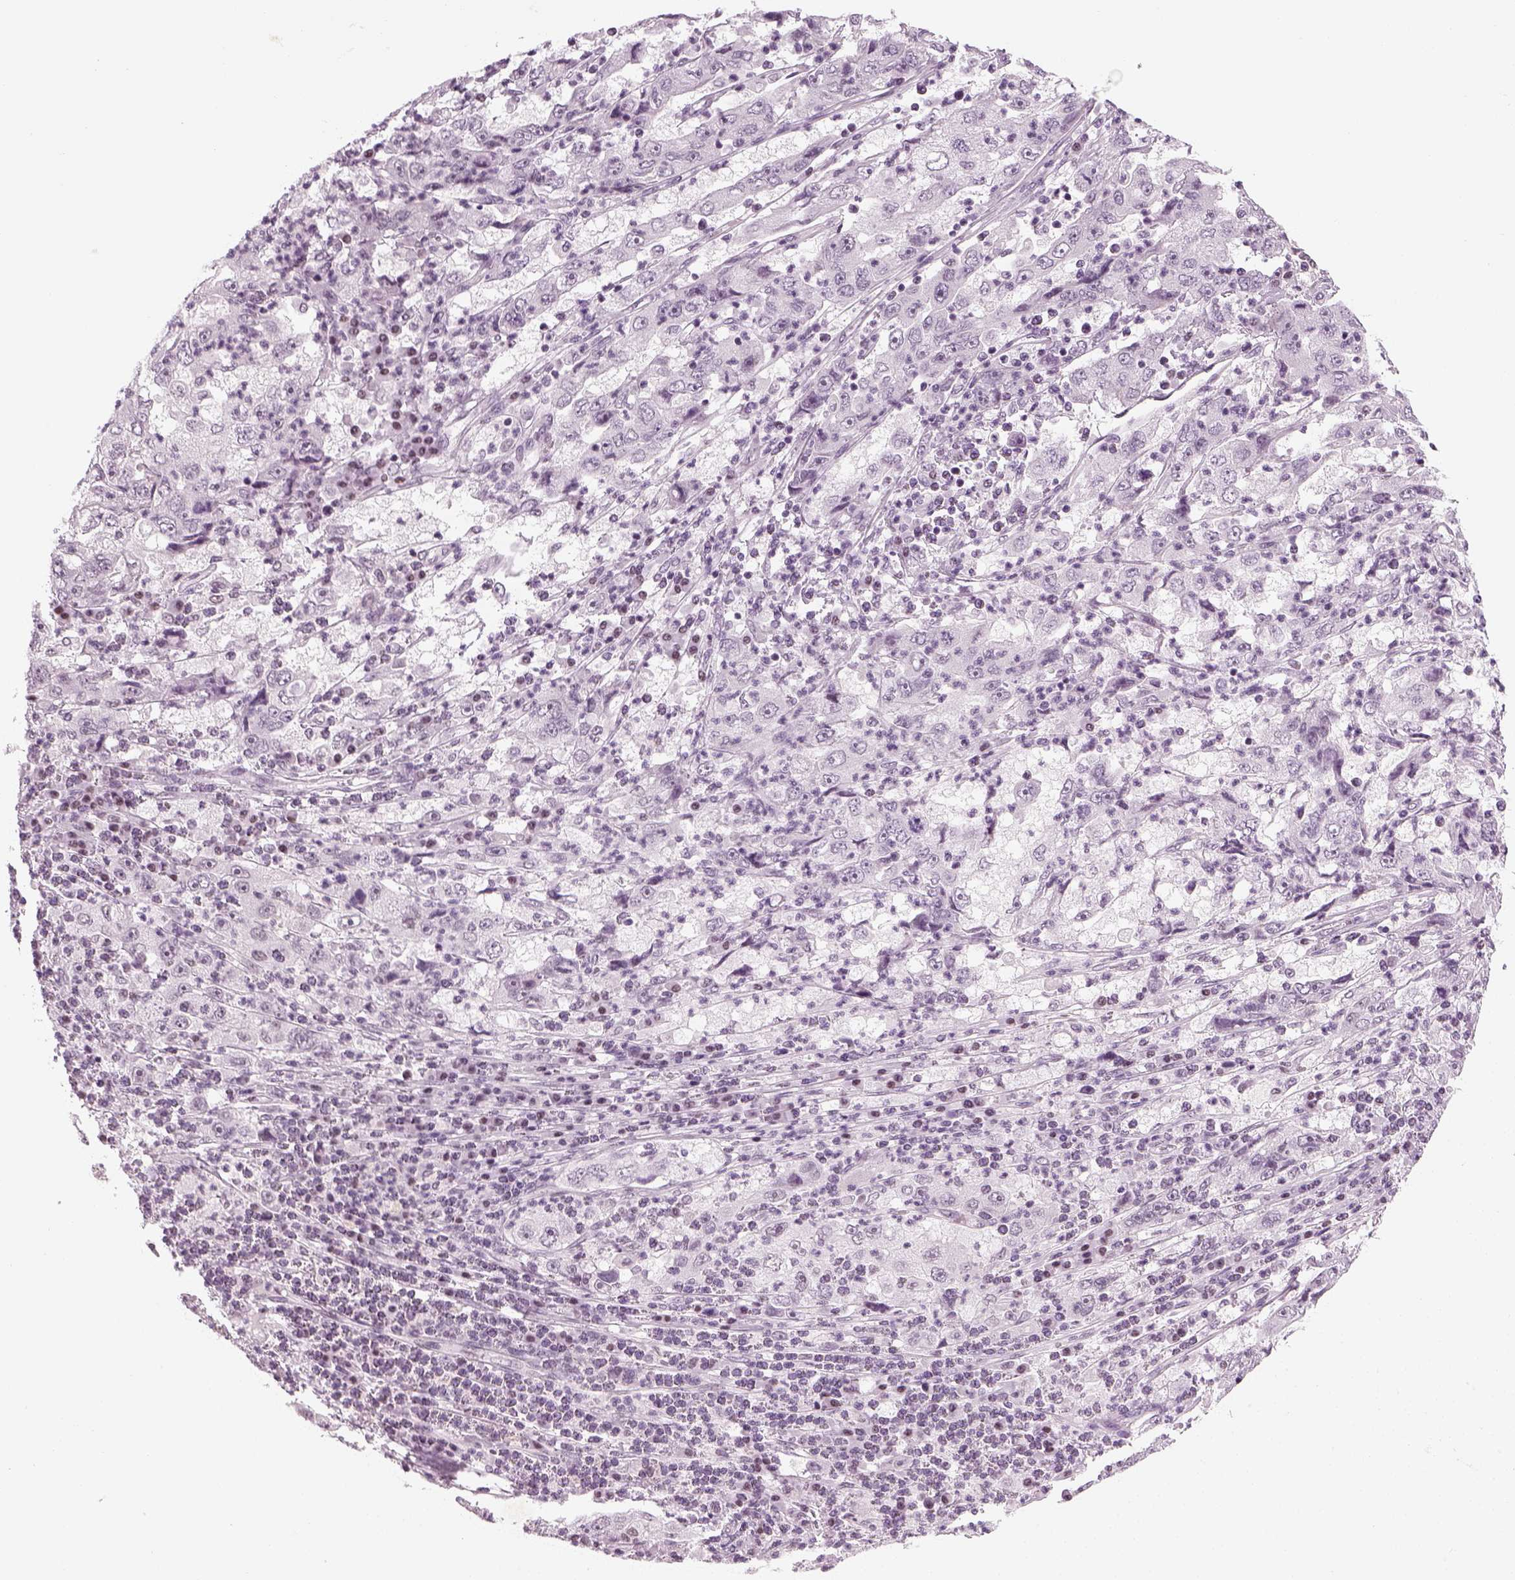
{"staining": {"intensity": "negative", "quantity": "none", "location": "none"}, "tissue": "cervical cancer", "cell_type": "Tumor cells", "image_type": "cancer", "snomed": [{"axis": "morphology", "description": "Squamous cell carcinoma, NOS"}, {"axis": "topography", "description": "Cervix"}], "caption": "Protein analysis of cervical cancer (squamous cell carcinoma) demonstrates no significant expression in tumor cells.", "gene": "KCNG2", "patient": {"sex": "female", "age": 36}}